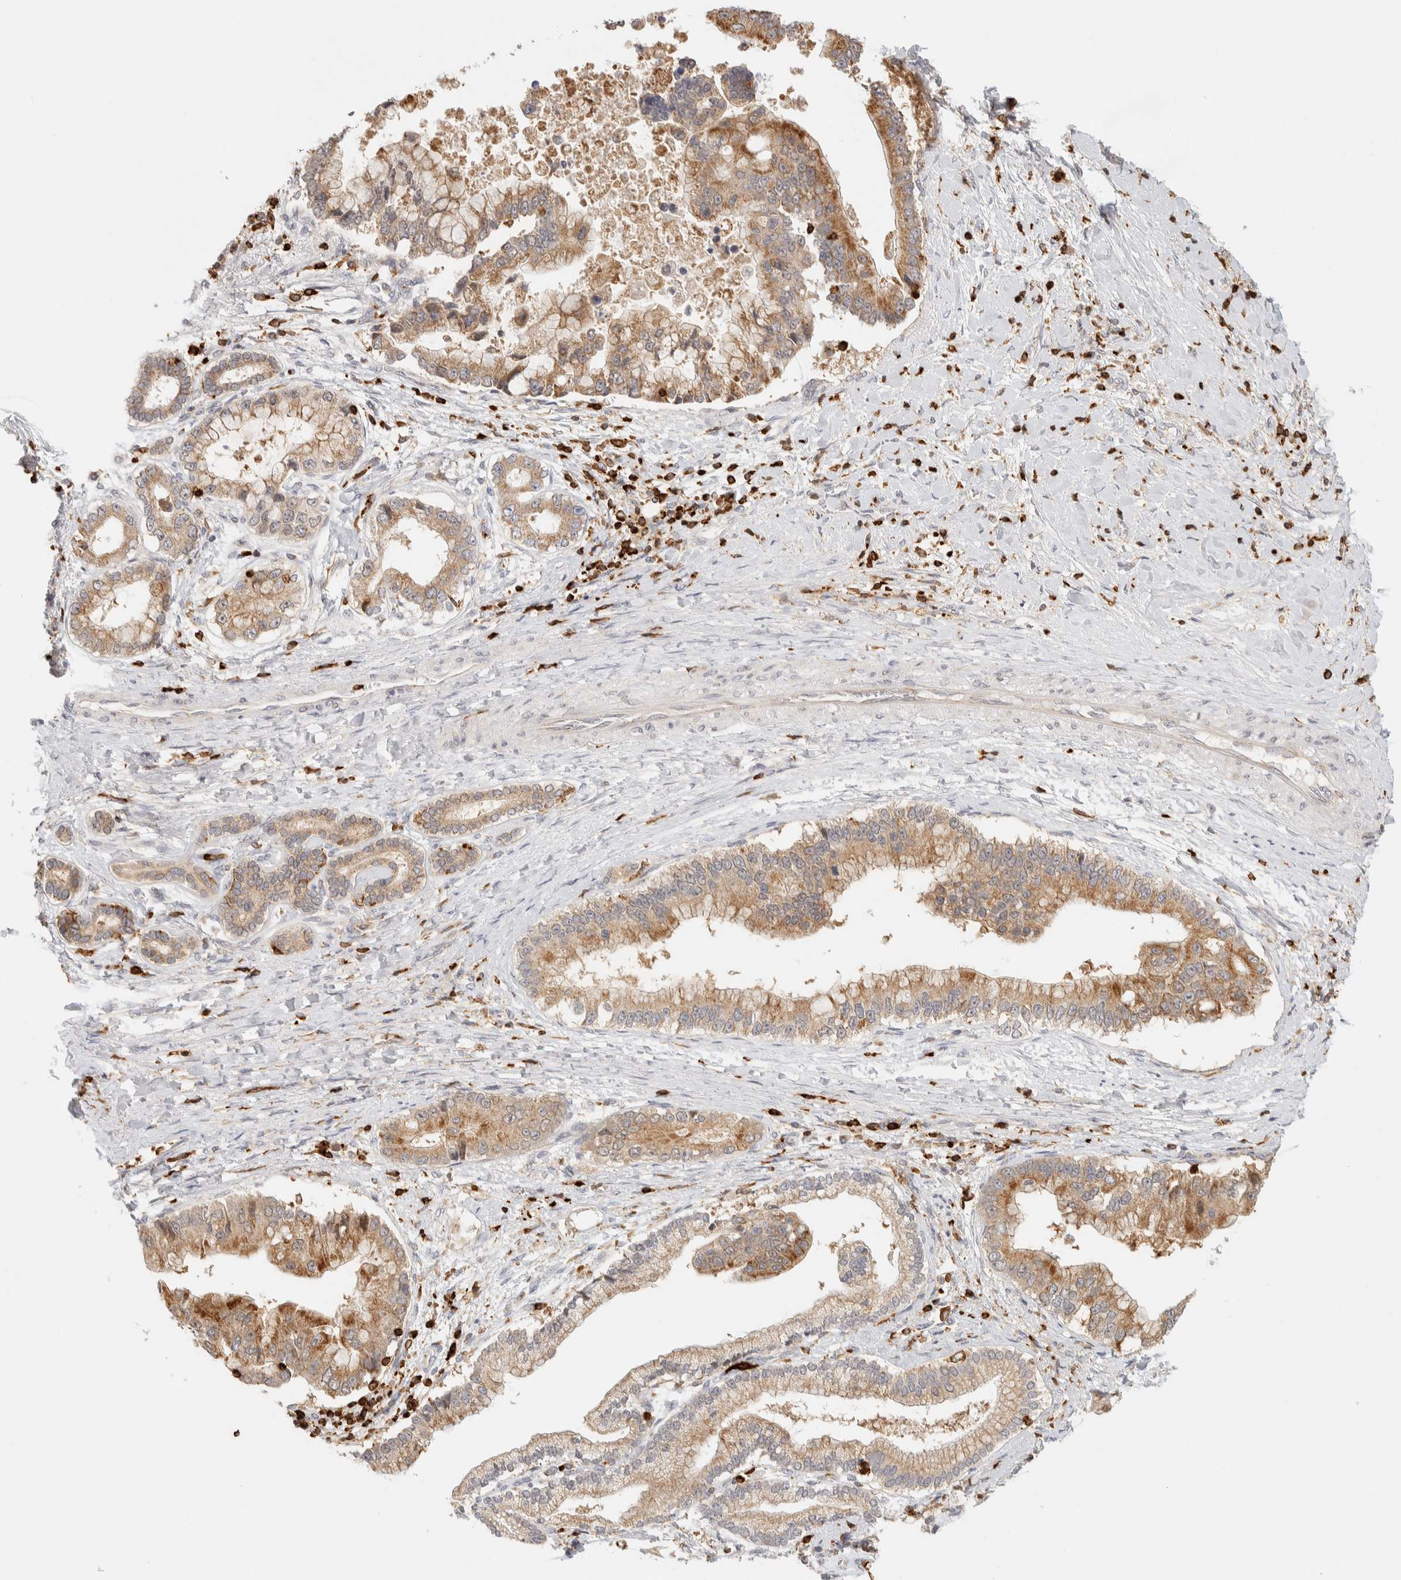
{"staining": {"intensity": "strong", "quantity": ">75%", "location": "cytoplasmic/membranous"}, "tissue": "liver cancer", "cell_type": "Tumor cells", "image_type": "cancer", "snomed": [{"axis": "morphology", "description": "Cholangiocarcinoma"}, {"axis": "topography", "description": "Liver"}], "caption": "Tumor cells display high levels of strong cytoplasmic/membranous staining in approximately >75% of cells in human liver cancer (cholangiocarcinoma).", "gene": "RUNDC1", "patient": {"sex": "male", "age": 50}}